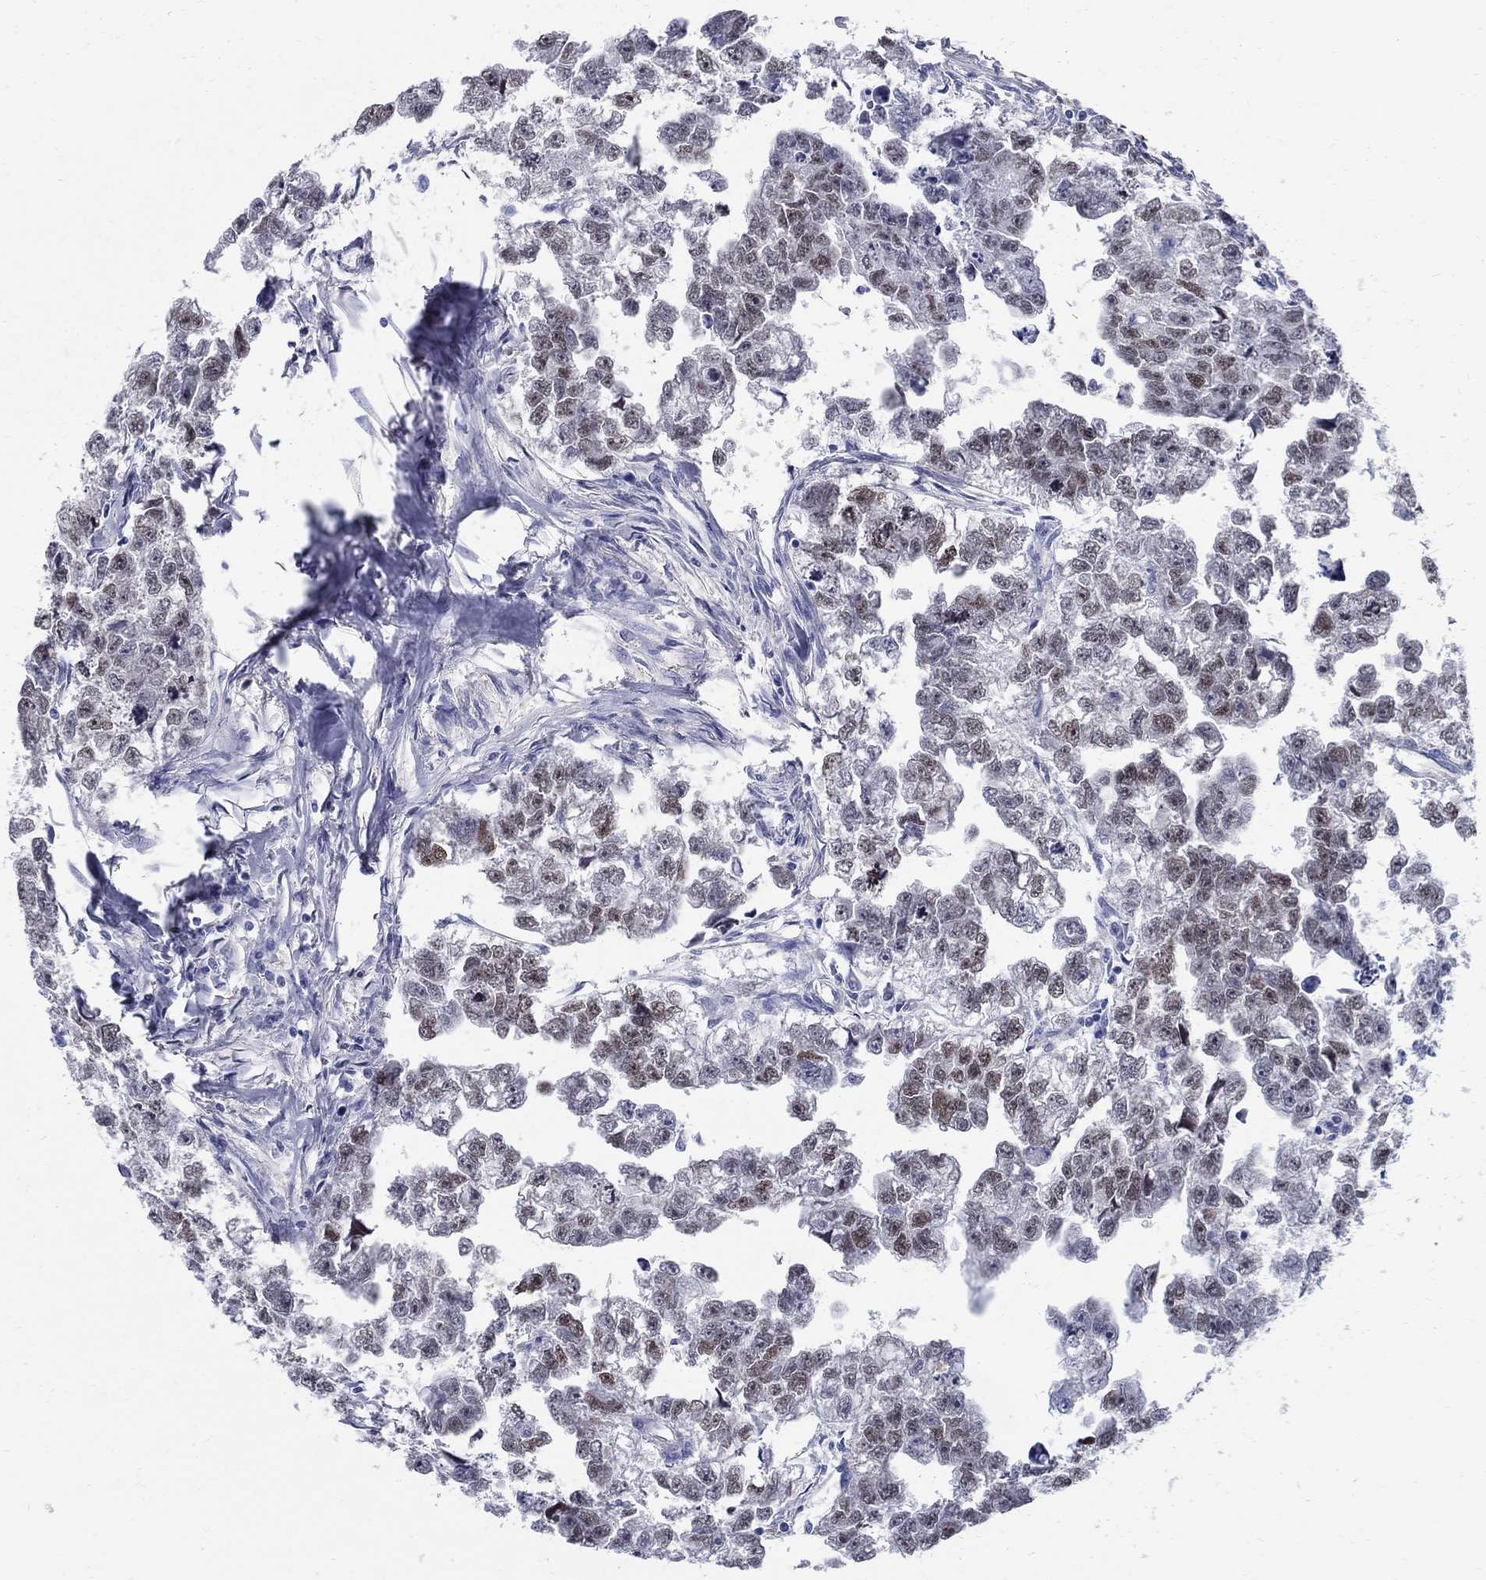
{"staining": {"intensity": "weak", "quantity": "25%-75%", "location": "nuclear"}, "tissue": "testis cancer", "cell_type": "Tumor cells", "image_type": "cancer", "snomed": [{"axis": "morphology", "description": "Carcinoma, Embryonal, NOS"}, {"axis": "morphology", "description": "Teratoma, malignant, NOS"}, {"axis": "topography", "description": "Testis"}], "caption": "Testis cancer was stained to show a protein in brown. There is low levels of weak nuclear positivity in about 25%-75% of tumor cells.", "gene": "SOX2", "patient": {"sex": "male", "age": 44}}